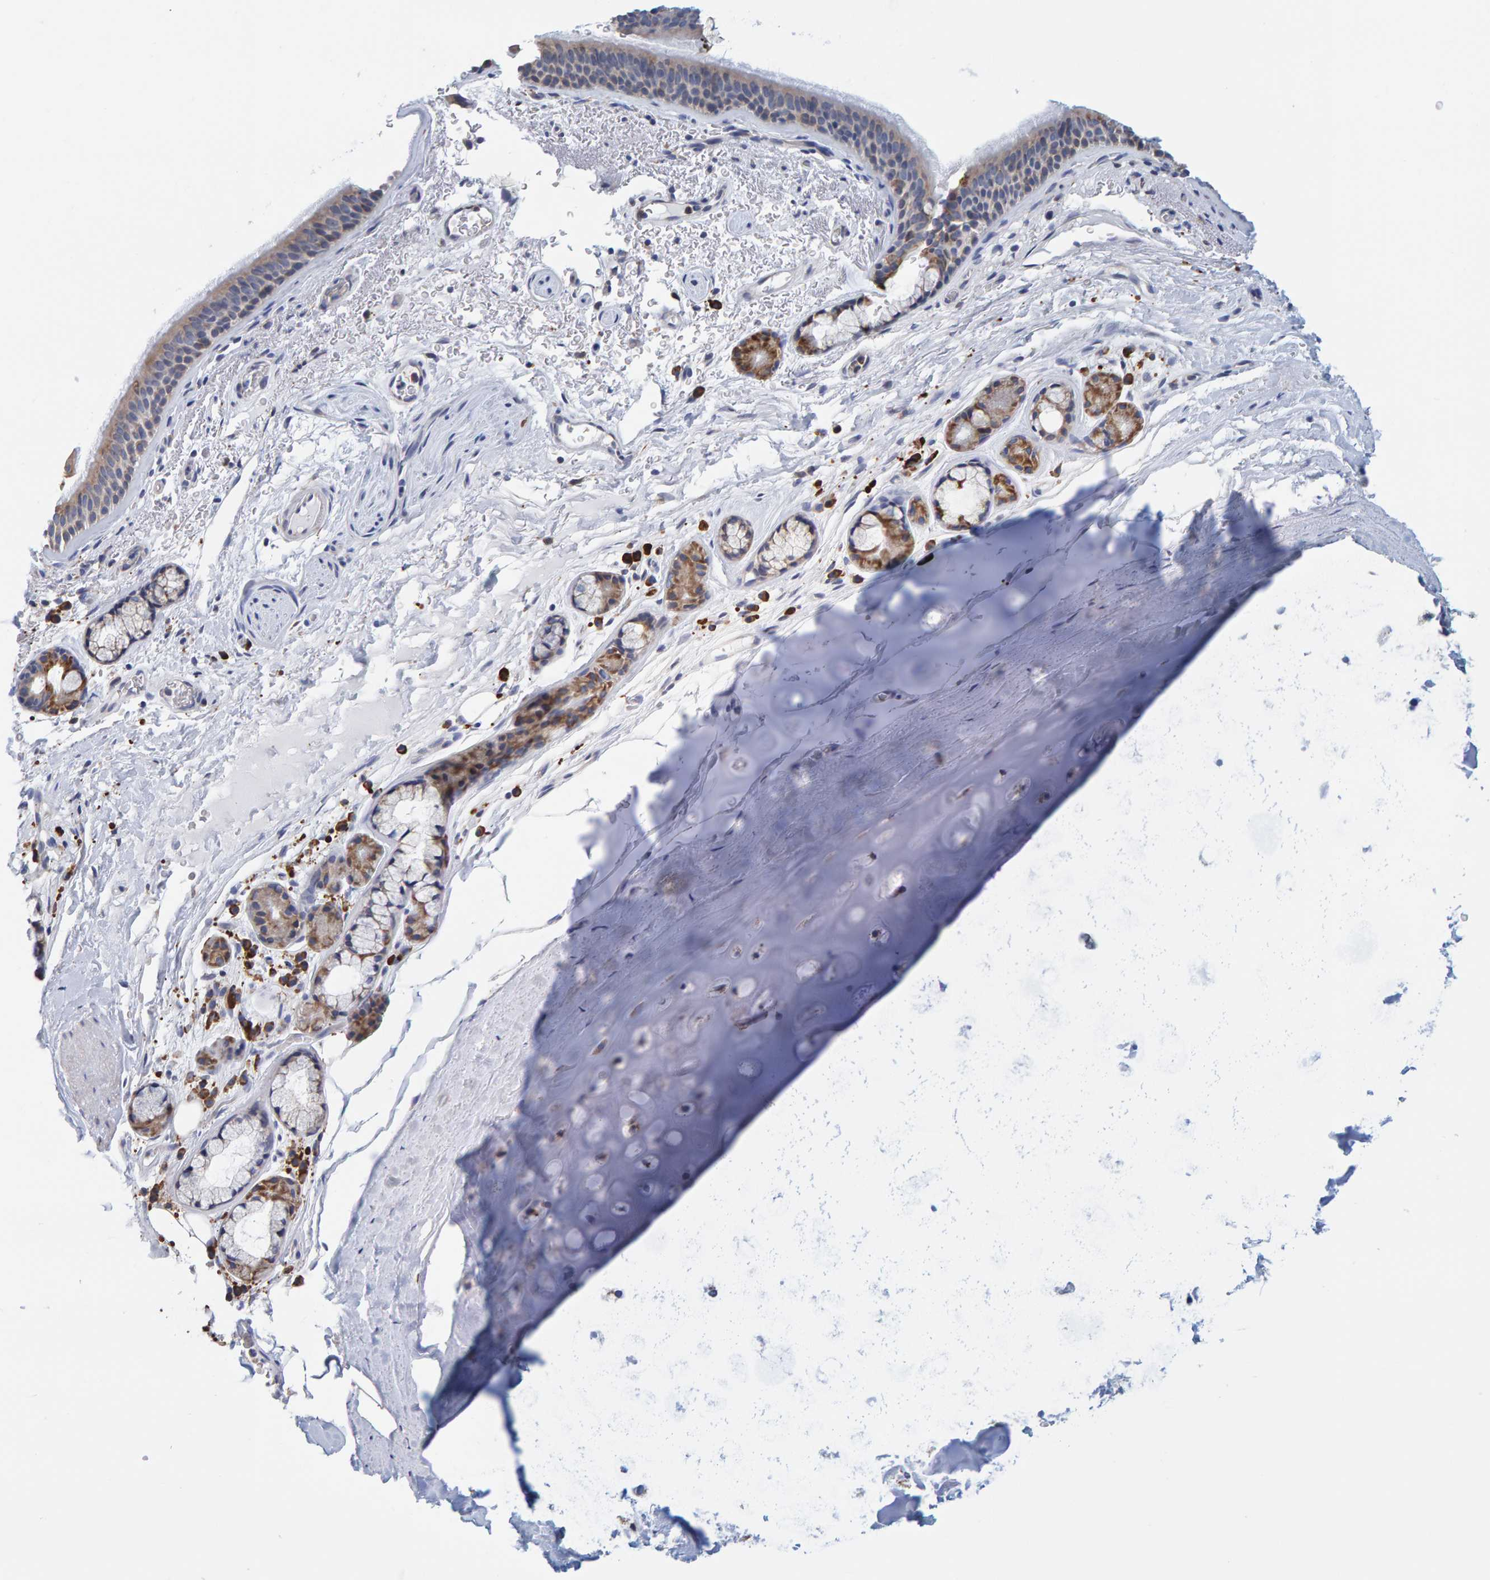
{"staining": {"intensity": "weak", "quantity": ">75%", "location": "cytoplasmic/membranous"}, "tissue": "bronchus", "cell_type": "Respiratory epithelial cells", "image_type": "normal", "snomed": [{"axis": "morphology", "description": "Normal tissue, NOS"}, {"axis": "topography", "description": "Cartilage tissue"}], "caption": "Immunohistochemistry (IHC) of benign human bronchus reveals low levels of weak cytoplasmic/membranous positivity in about >75% of respiratory epithelial cells.", "gene": "SGPL1", "patient": {"sex": "female", "age": 63}}